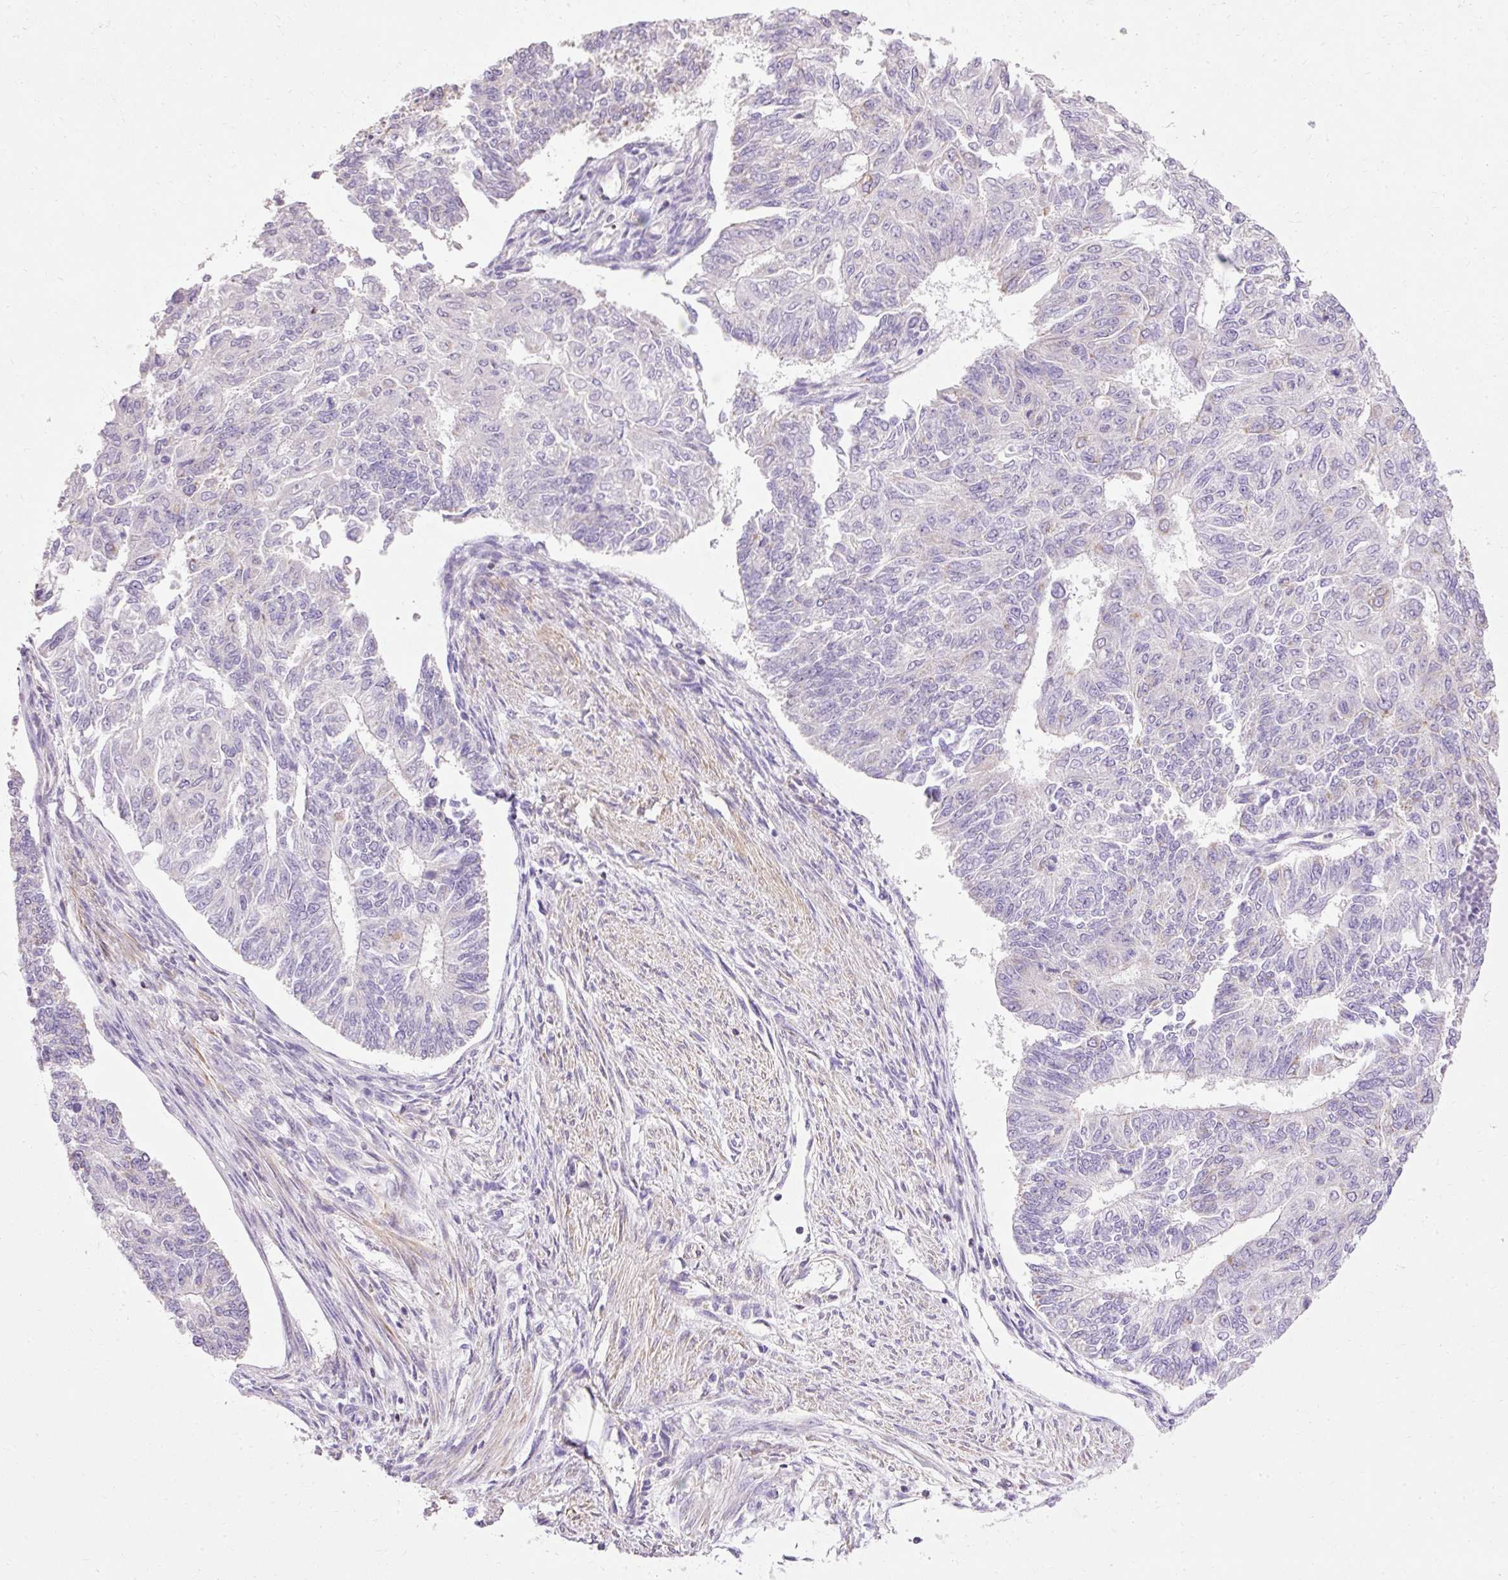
{"staining": {"intensity": "negative", "quantity": "none", "location": "none"}, "tissue": "endometrial cancer", "cell_type": "Tumor cells", "image_type": "cancer", "snomed": [{"axis": "morphology", "description": "Adenocarcinoma, NOS"}, {"axis": "topography", "description": "Endometrium"}], "caption": "An image of human endometrial cancer is negative for staining in tumor cells.", "gene": "IMMT", "patient": {"sex": "female", "age": 32}}